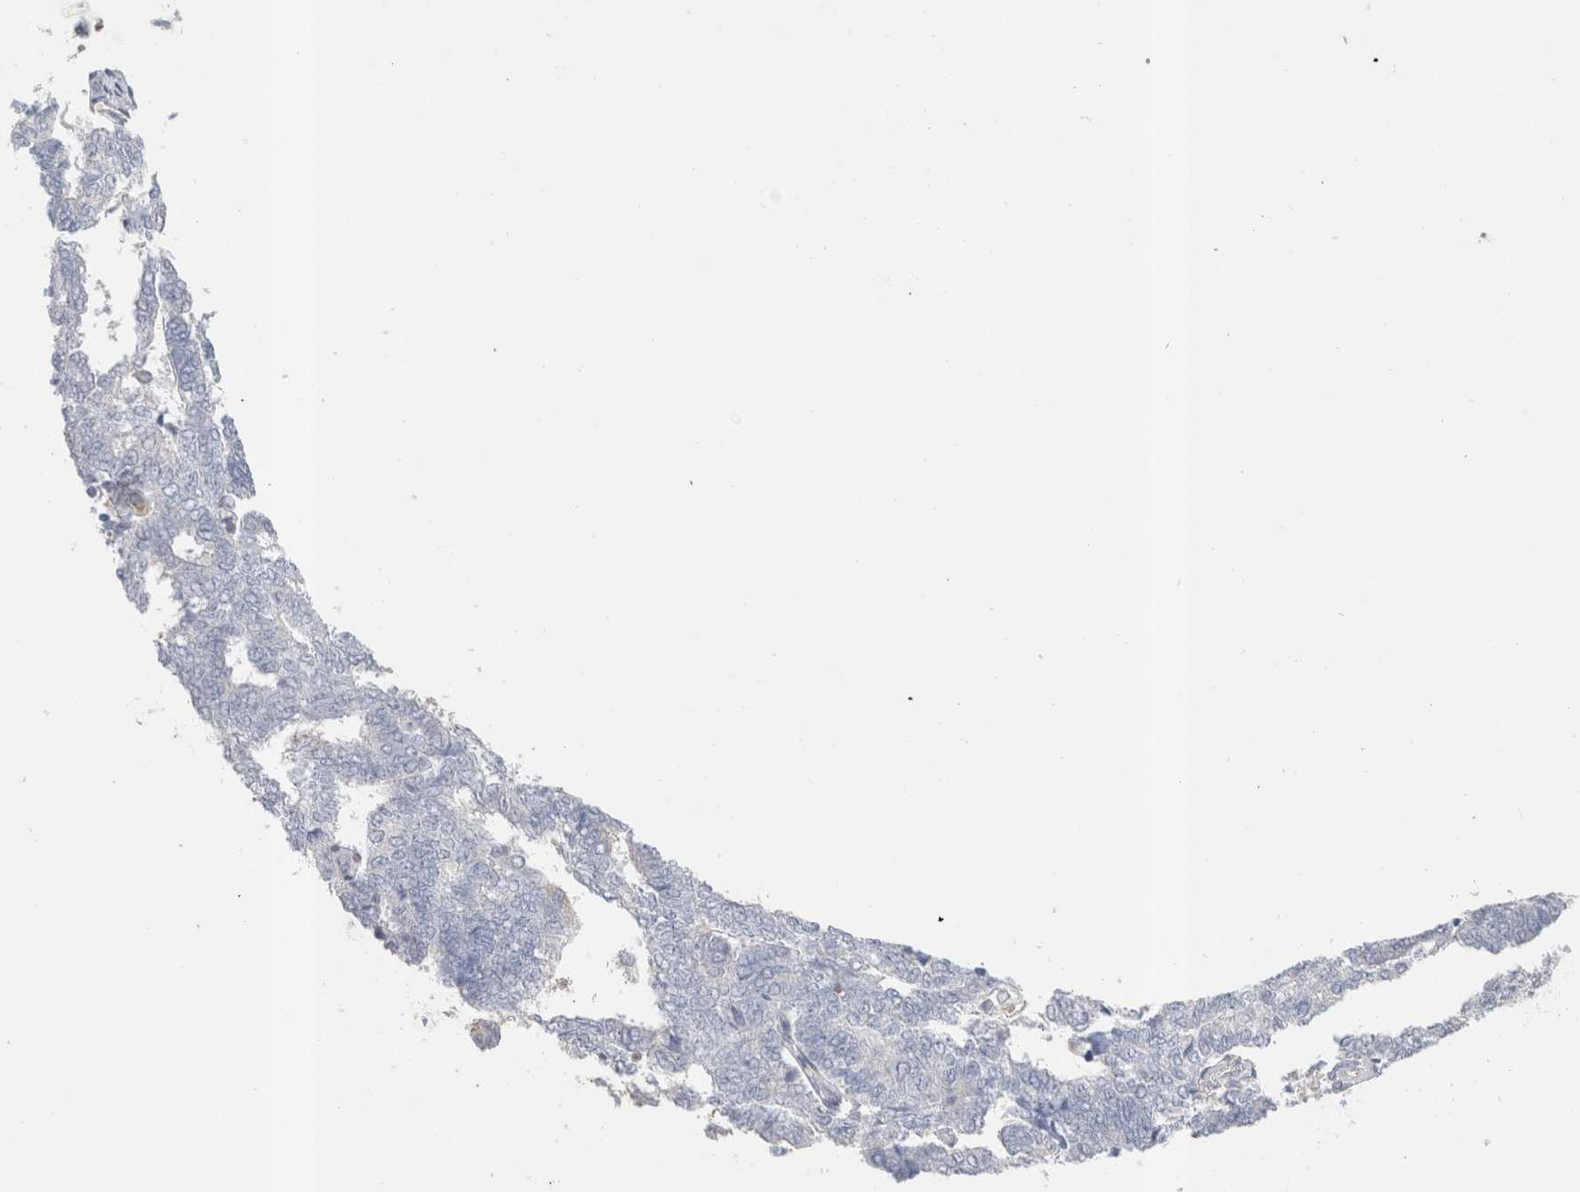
{"staining": {"intensity": "negative", "quantity": "none", "location": "none"}, "tissue": "endometrial cancer", "cell_type": "Tumor cells", "image_type": "cancer", "snomed": [{"axis": "morphology", "description": "Adenocarcinoma, NOS"}, {"axis": "topography", "description": "Endometrium"}], "caption": "Tumor cells are negative for brown protein staining in endometrial cancer.", "gene": "CAPN2", "patient": {"sex": "female", "age": 70}}